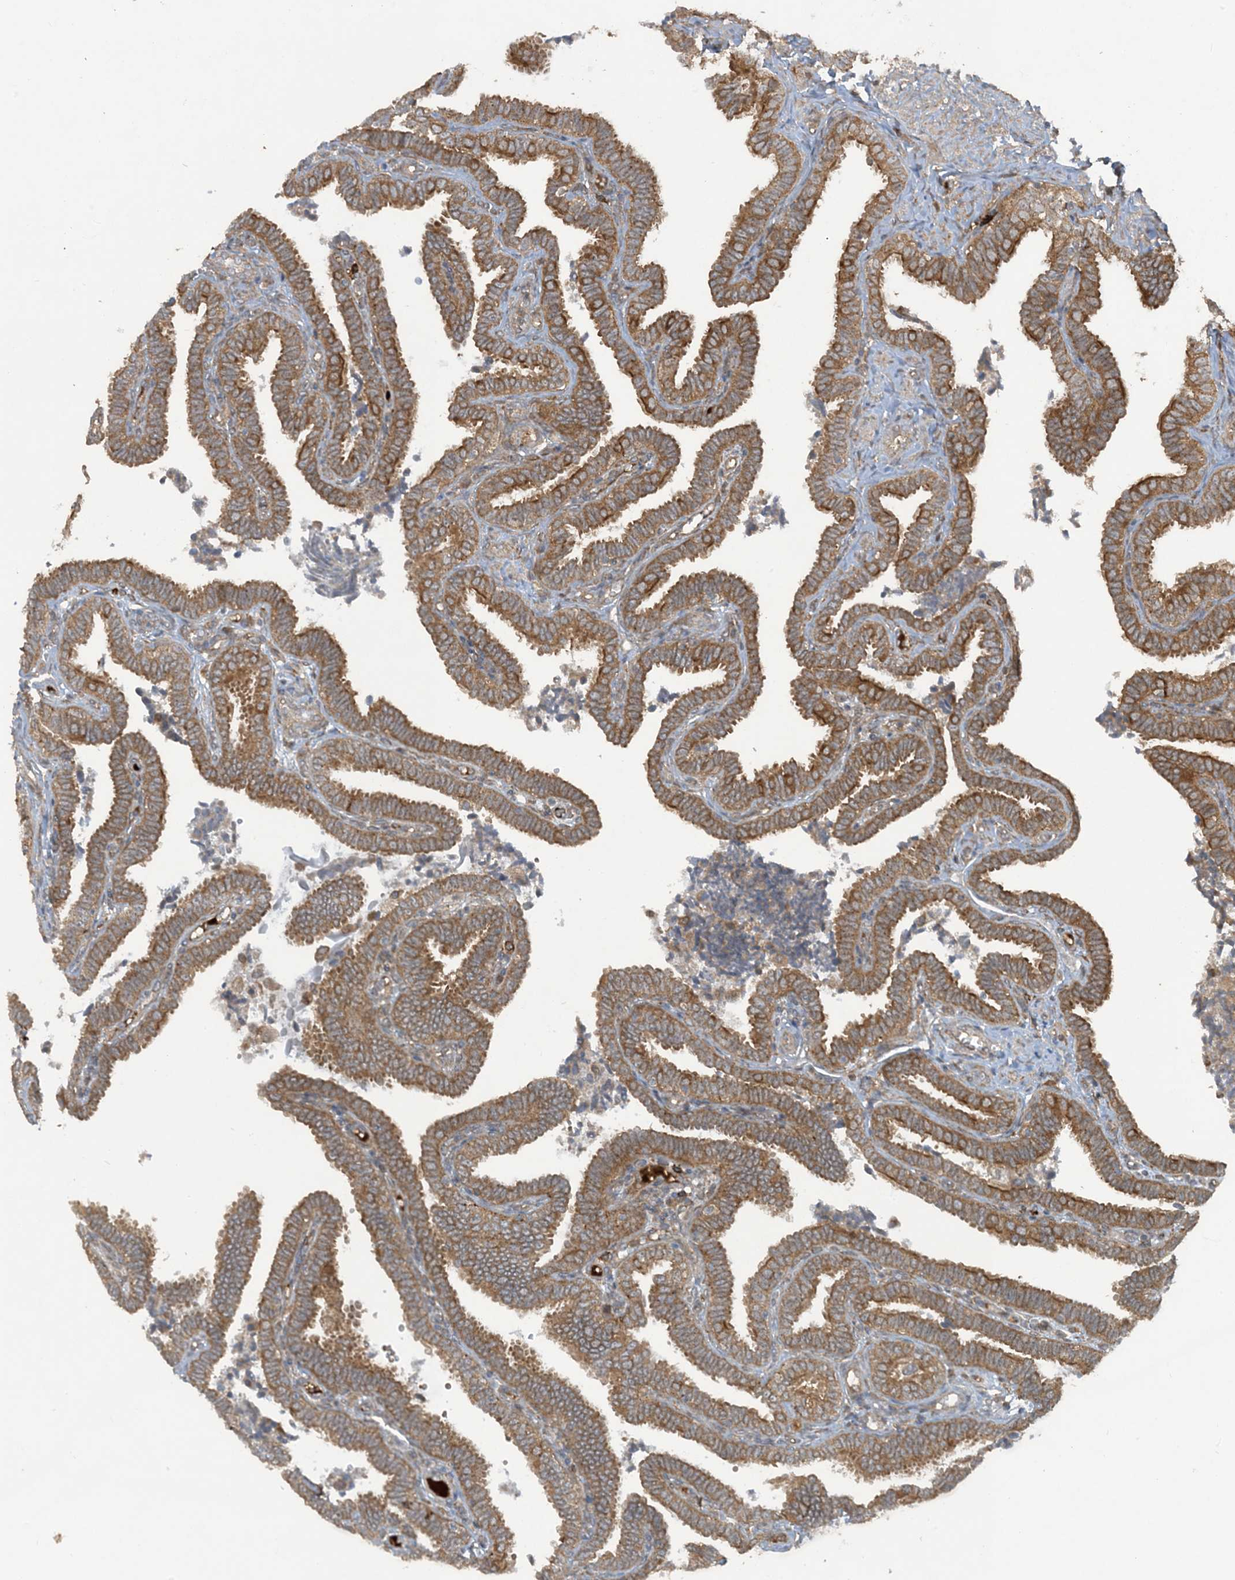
{"staining": {"intensity": "moderate", "quantity": ">75%", "location": "cytoplasmic/membranous"}, "tissue": "fallopian tube", "cell_type": "Glandular cells", "image_type": "normal", "snomed": [{"axis": "morphology", "description": "Normal tissue, NOS"}, {"axis": "topography", "description": "Fallopian tube"}], "caption": "A histopathology image of fallopian tube stained for a protein displays moderate cytoplasmic/membranous brown staining in glandular cells.", "gene": "STAM2", "patient": {"sex": "female", "age": 39}}